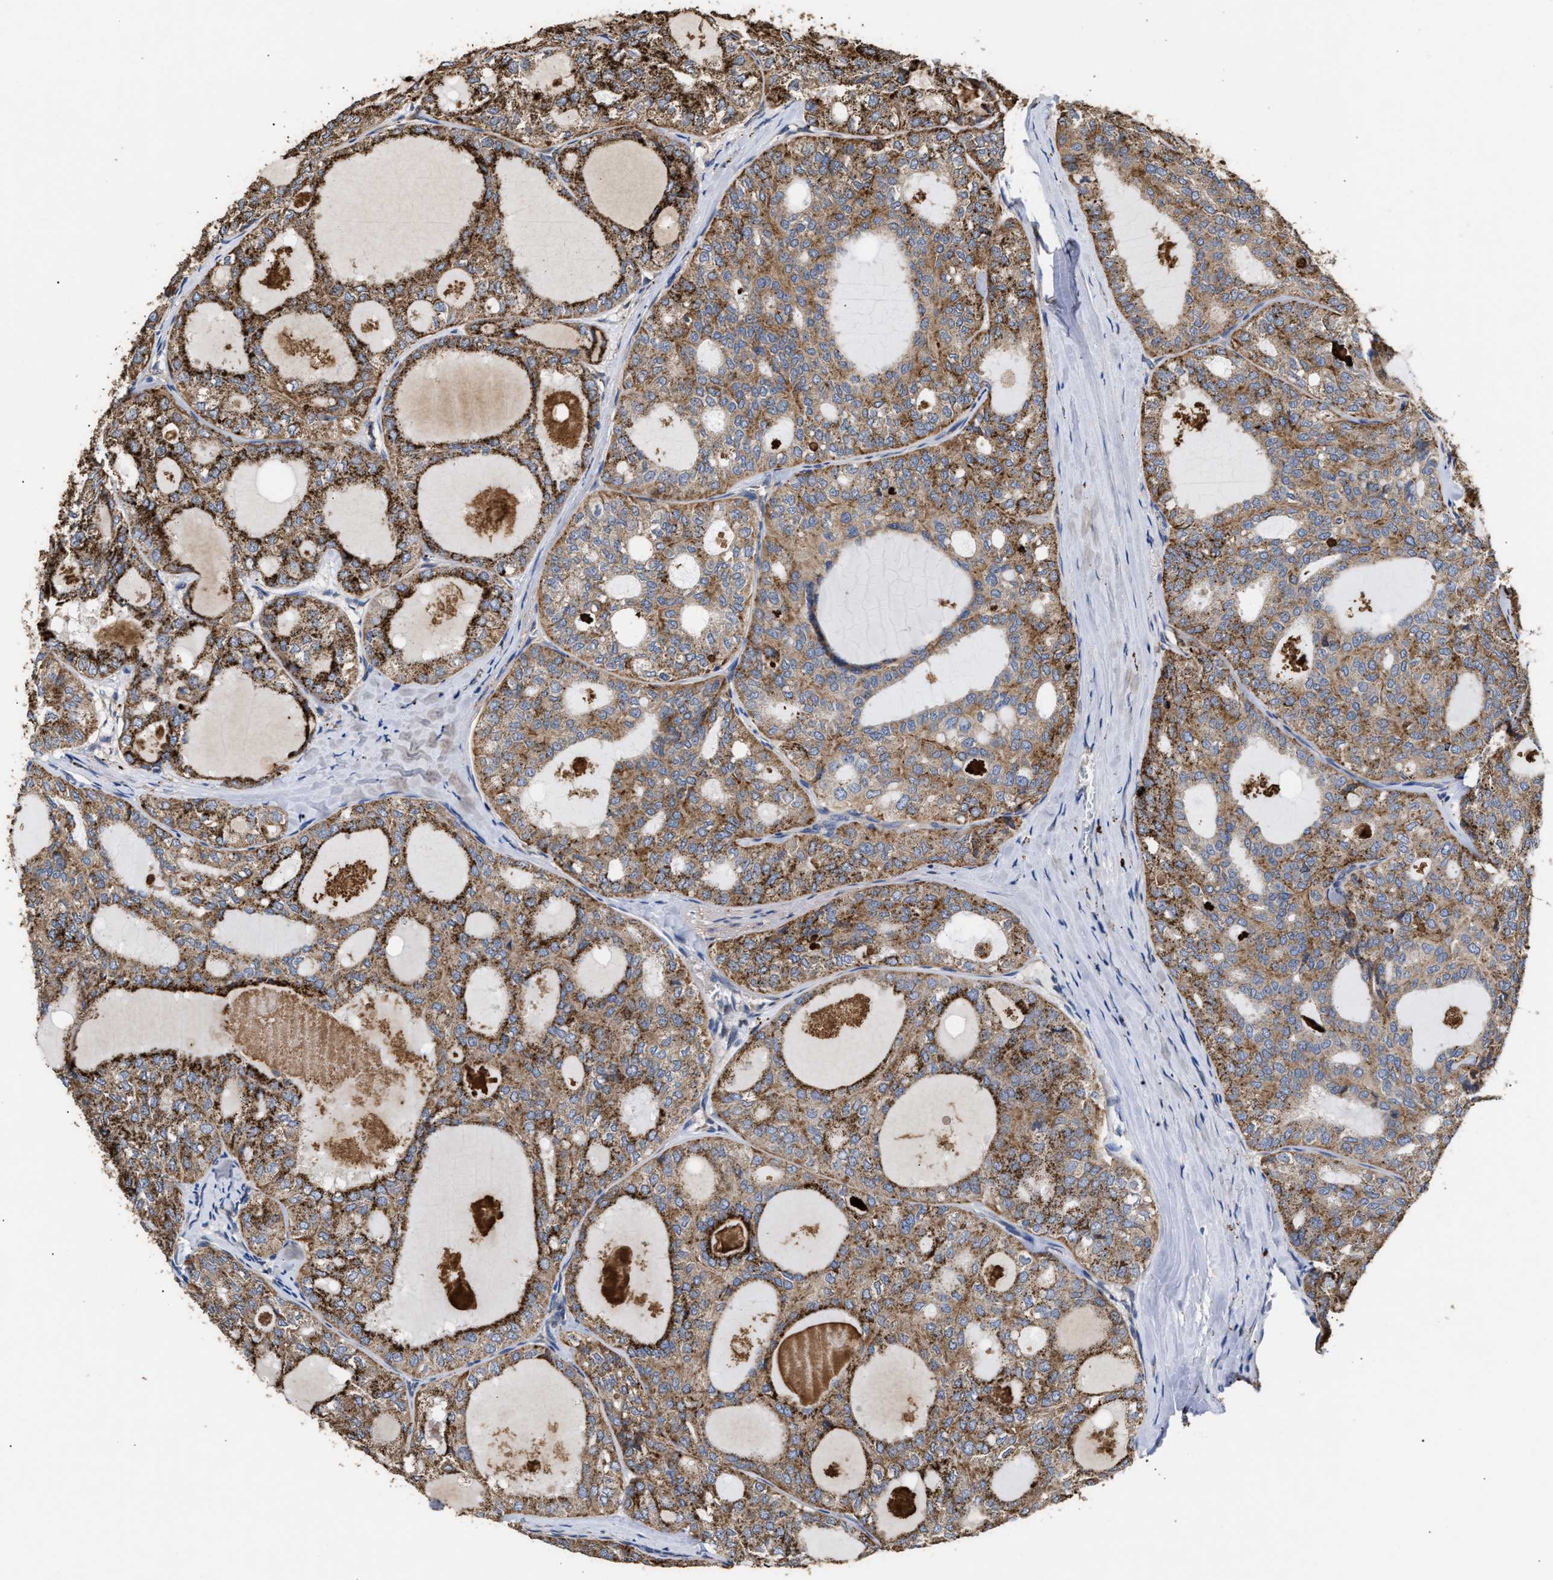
{"staining": {"intensity": "strong", "quantity": "25%-75%", "location": "cytoplasmic/membranous"}, "tissue": "thyroid cancer", "cell_type": "Tumor cells", "image_type": "cancer", "snomed": [{"axis": "morphology", "description": "Follicular adenoma carcinoma, NOS"}, {"axis": "topography", "description": "Thyroid gland"}], "caption": "Tumor cells demonstrate strong cytoplasmic/membranous staining in approximately 25%-75% of cells in thyroid cancer.", "gene": "GOSR1", "patient": {"sex": "male", "age": 75}}